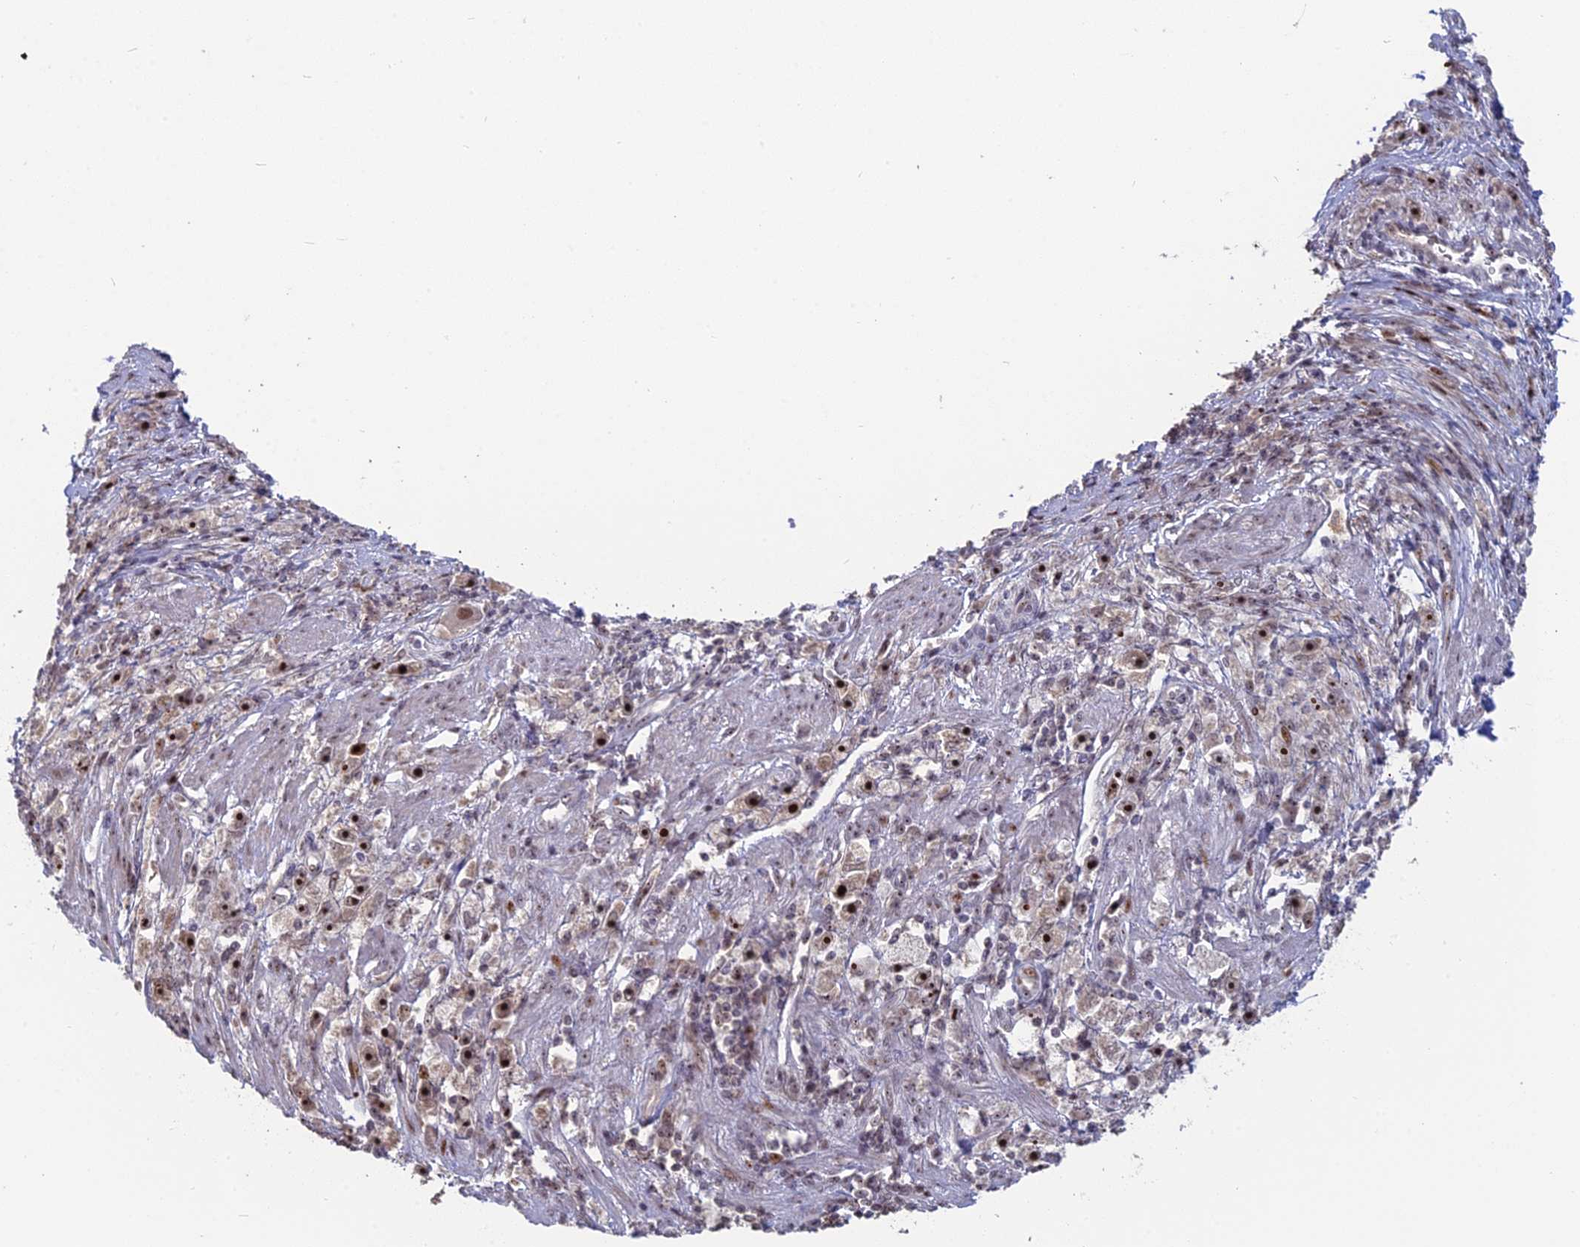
{"staining": {"intensity": "moderate", "quantity": ">75%", "location": "nuclear"}, "tissue": "stomach cancer", "cell_type": "Tumor cells", "image_type": "cancer", "snomed": [{"axis": "morphology", "description": "Adenocarcinoma, NOS"}, {"axis": "topography", "description": "Stomach"}], "caption": "A medium amount of moderate nuclear staining is present in about >75% of tumor cells in stomach cancer tissue. (brown staining indicates protein expression, while blue staining denotes nuclei).", "gene": "FAM131A", "patient": {"sex": "female", "age": 59}}